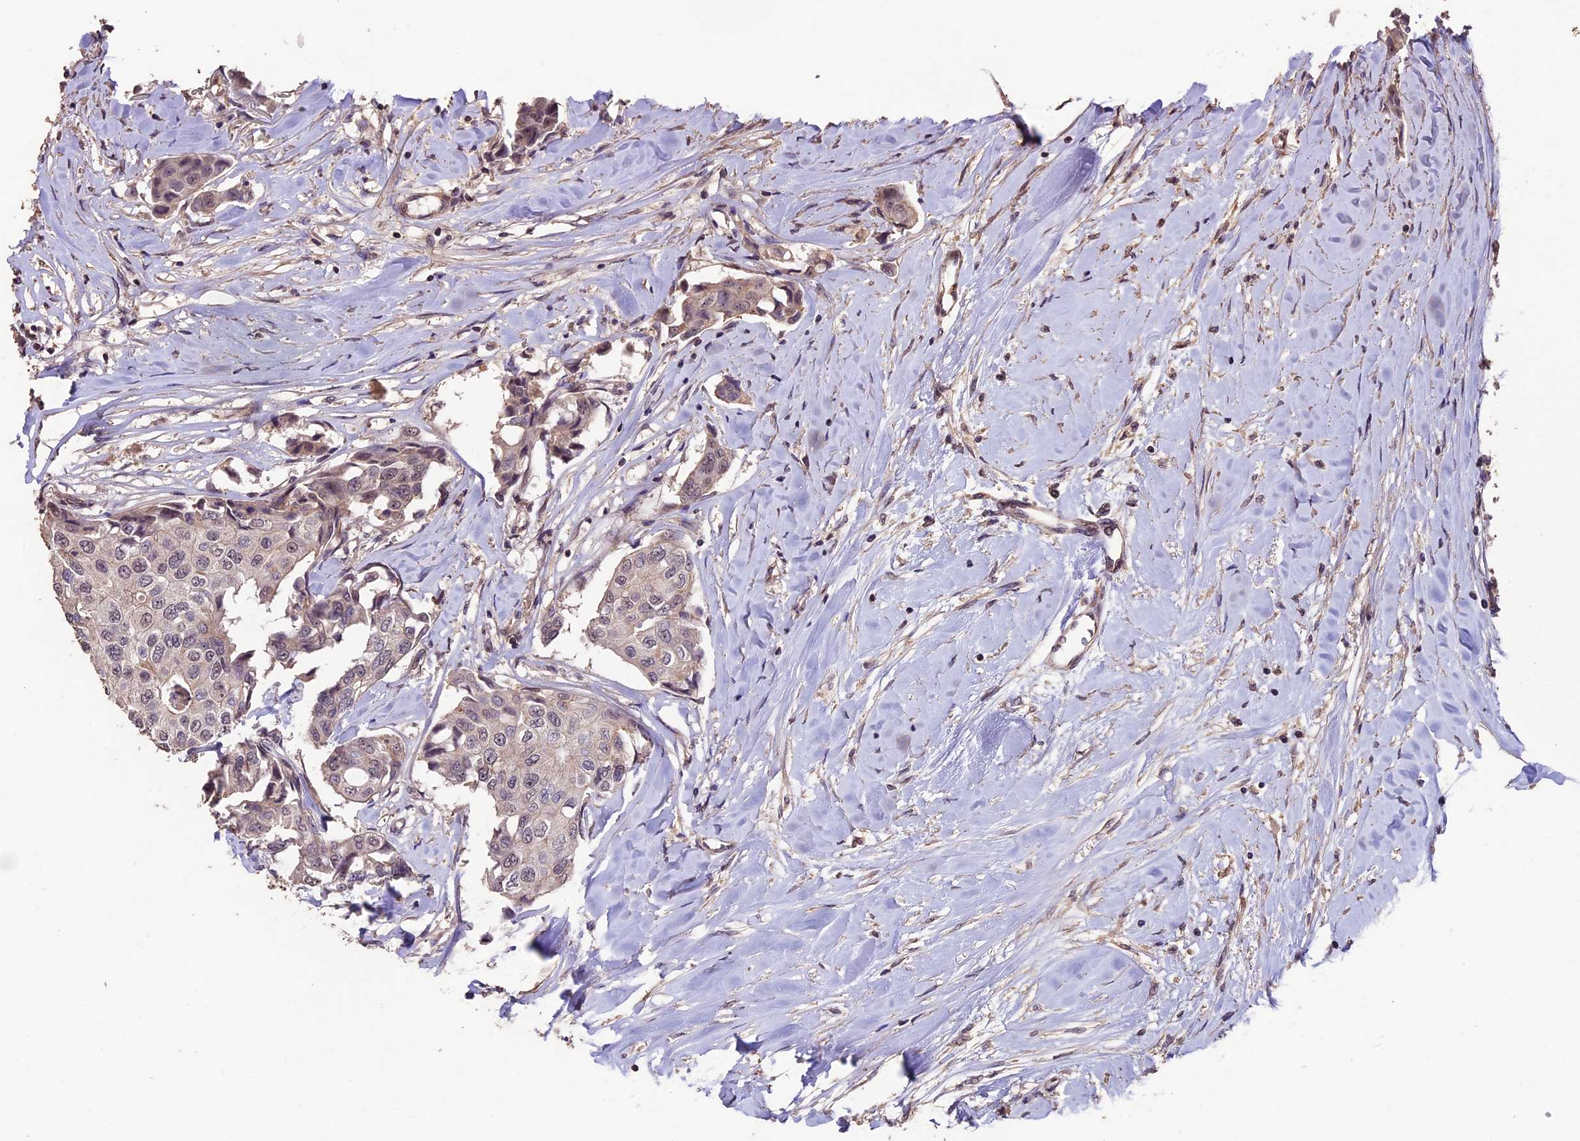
{"staining": {"intensity": "weak", "quantity": "<25%", "location": "cytoplasmic/membranous"}, "tissue": "breast cancer", "cell_type": "Tumor cells", "image_type": "cancer", "snomed": [{"axis": "morphology", "description": "Duct carcinoma"}, {"axis": "topography", "description": "Breast"}], "caption": "An IHC histopathology image of intraductal carcinoma (breast) is shown. There is no staining in tumor cells of intraductal carcinoma (breast).", "gene": "GNB5", "patient": {"sex": "female", "age": 80}}